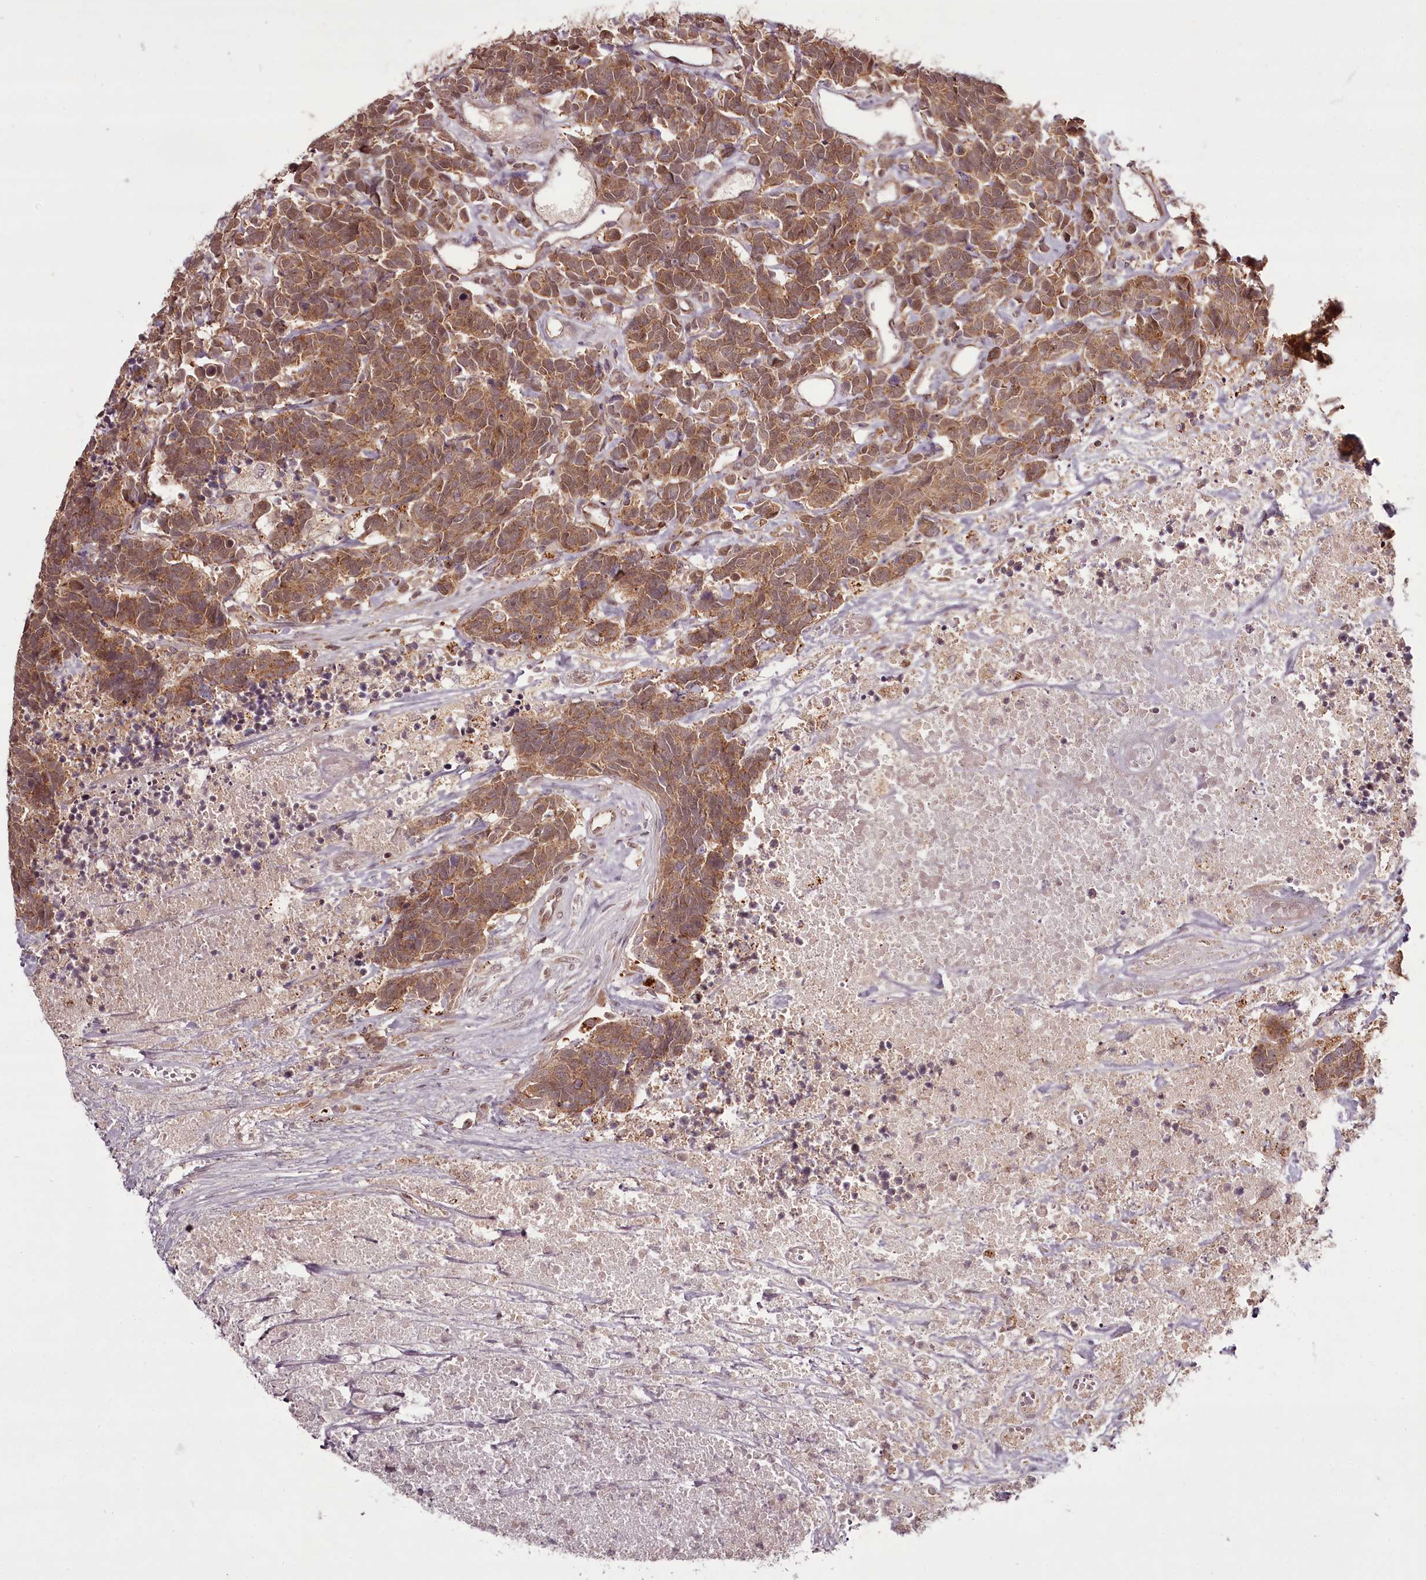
{"staining": {"intensity": "moderate", "quantity": ">75%", "location": "cytoplasmic/membranous"}, "tissue": "carcinoid", "cell_type": "Tumor cells", "image_type": "cancer", "snomed": [{"axis": "morphology", "description": "Carcinoma, NOS"}, {"axis": "morphology", "description": "Carcinoid, malignant, NOS"}, {"axis": "topography", "description": "Urinary bladder"}], "caption": "Immunohistochemical staining of carcinoid reveals medium levels of moderate cytoplasmic/membranous positivity in approximately >75% of tumor cells. (brown staining indicates protein expression, while blue staining denotes nuclei).", "gene": "PCBP2", "patient": {"sex": "male", "age": 57}}